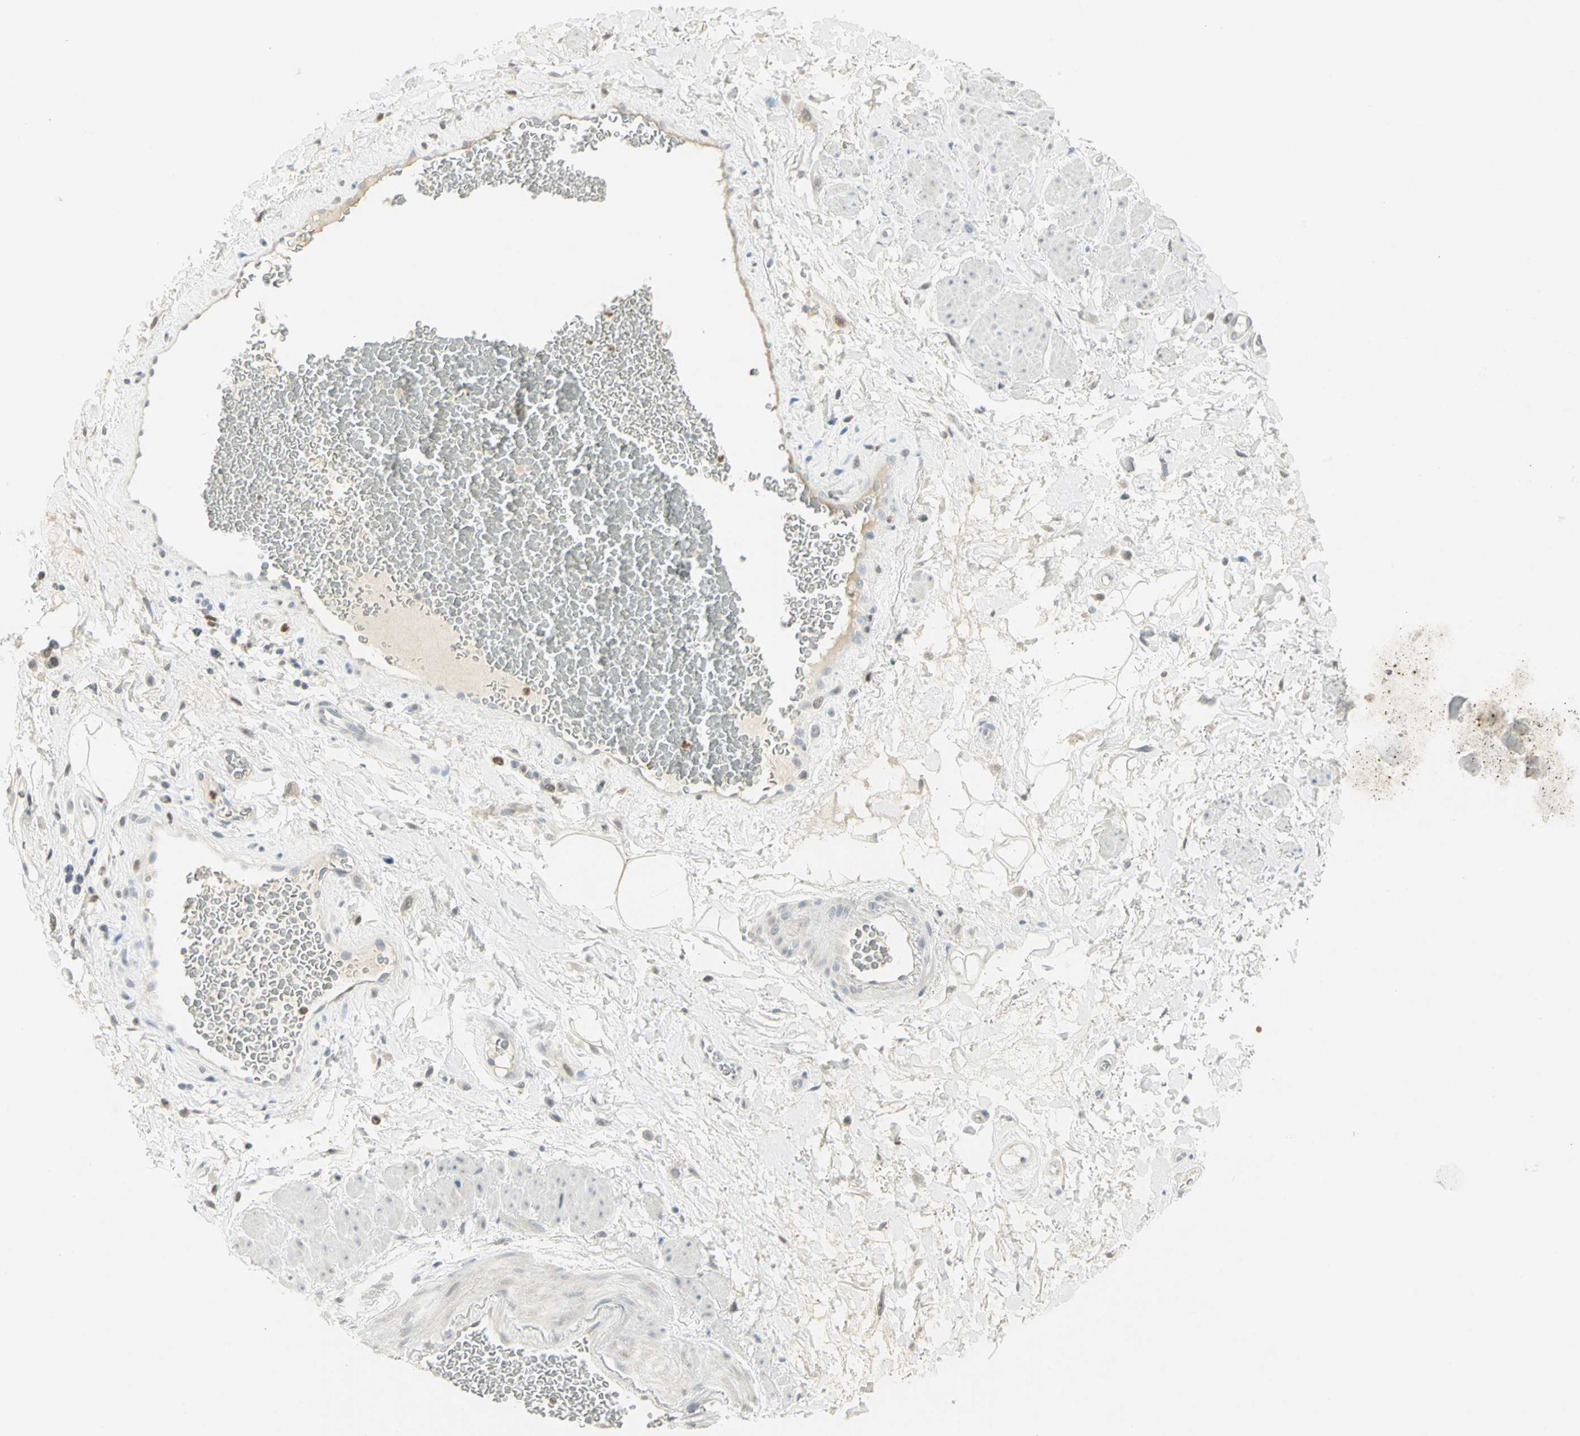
{"staining": {"intensity": "negative", "quantity": "none", "location": "none"}, "tissue": "adipose tissue", "cell_type": "Adipocytes", "image_type": "normal", "snomed": [{"axis": "morphology", "description": "Normal tissue, NOS"}, {"axis": "topography", "description": "Soft tissue"}, {"axis": "topography", "description": "Peripheral nerve tissue"}], "caption": "The image displays no staining of adipocytes in unremarkable adipose tissue.", "gene": "BCL6", "patient": {"sex": "female", "age": 71}}